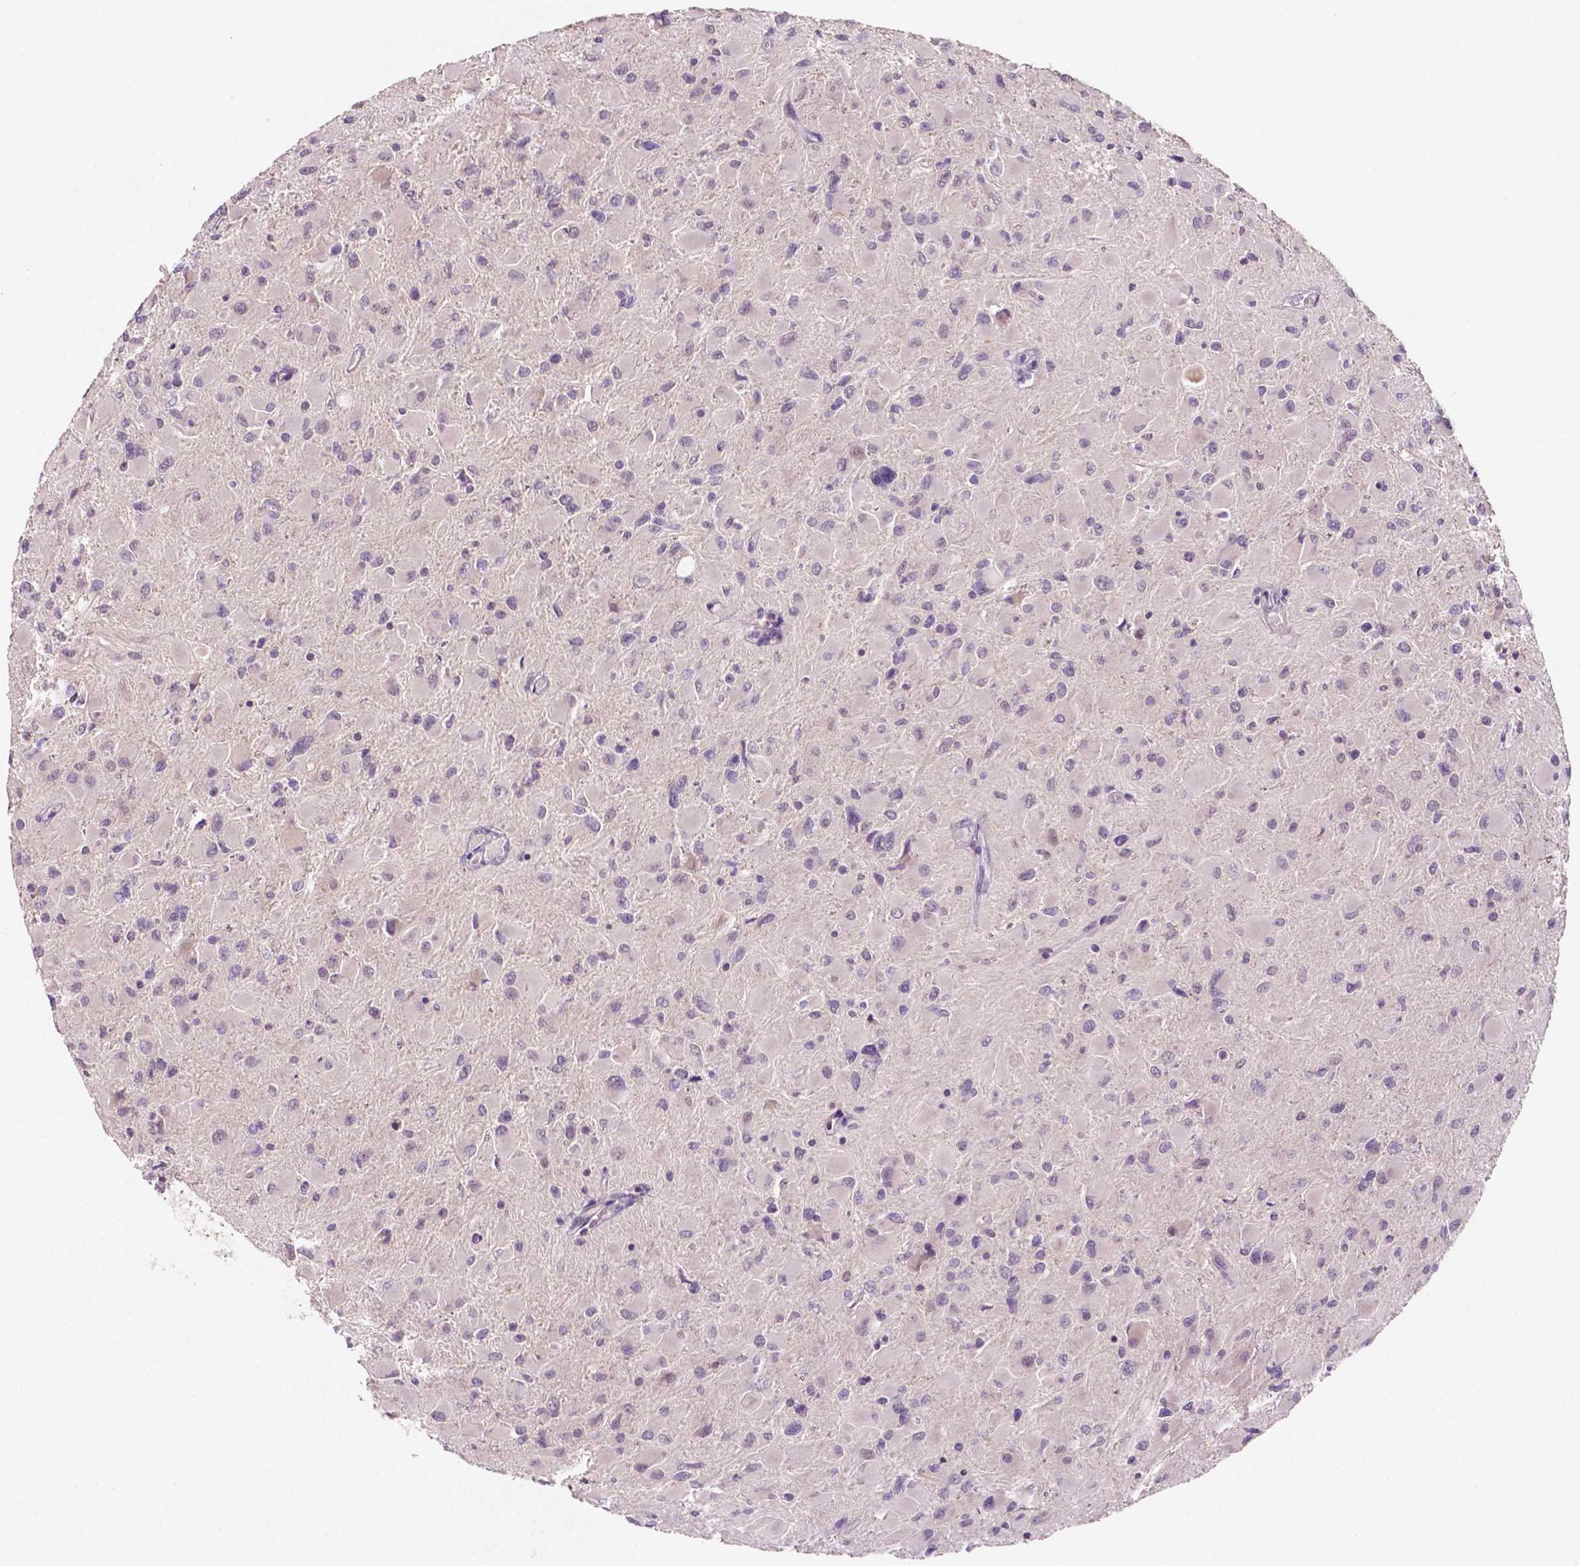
{"staining": {"intensity": "negative", "quantity": "none", "location": "none"}, "tissue": "glioma", "cell_type": "Tumor cells", "image_type": "cancer", "snomed": [{"axis": "morphology", "description": "Glioma, malignant, High grade"}, {"axis": "topography", "description": "Cerebral cortex"}], "caption": "IHC image of neoplastic tissue: human high-grade glioma (malignant) stained with DAB demonstrates no significant protein staining in tumor cells. (Immunohistochemistry, brightfield microscopy, high magnification).", "gene": "MROH6", "patient": {"sex": "female", "age": 36}}